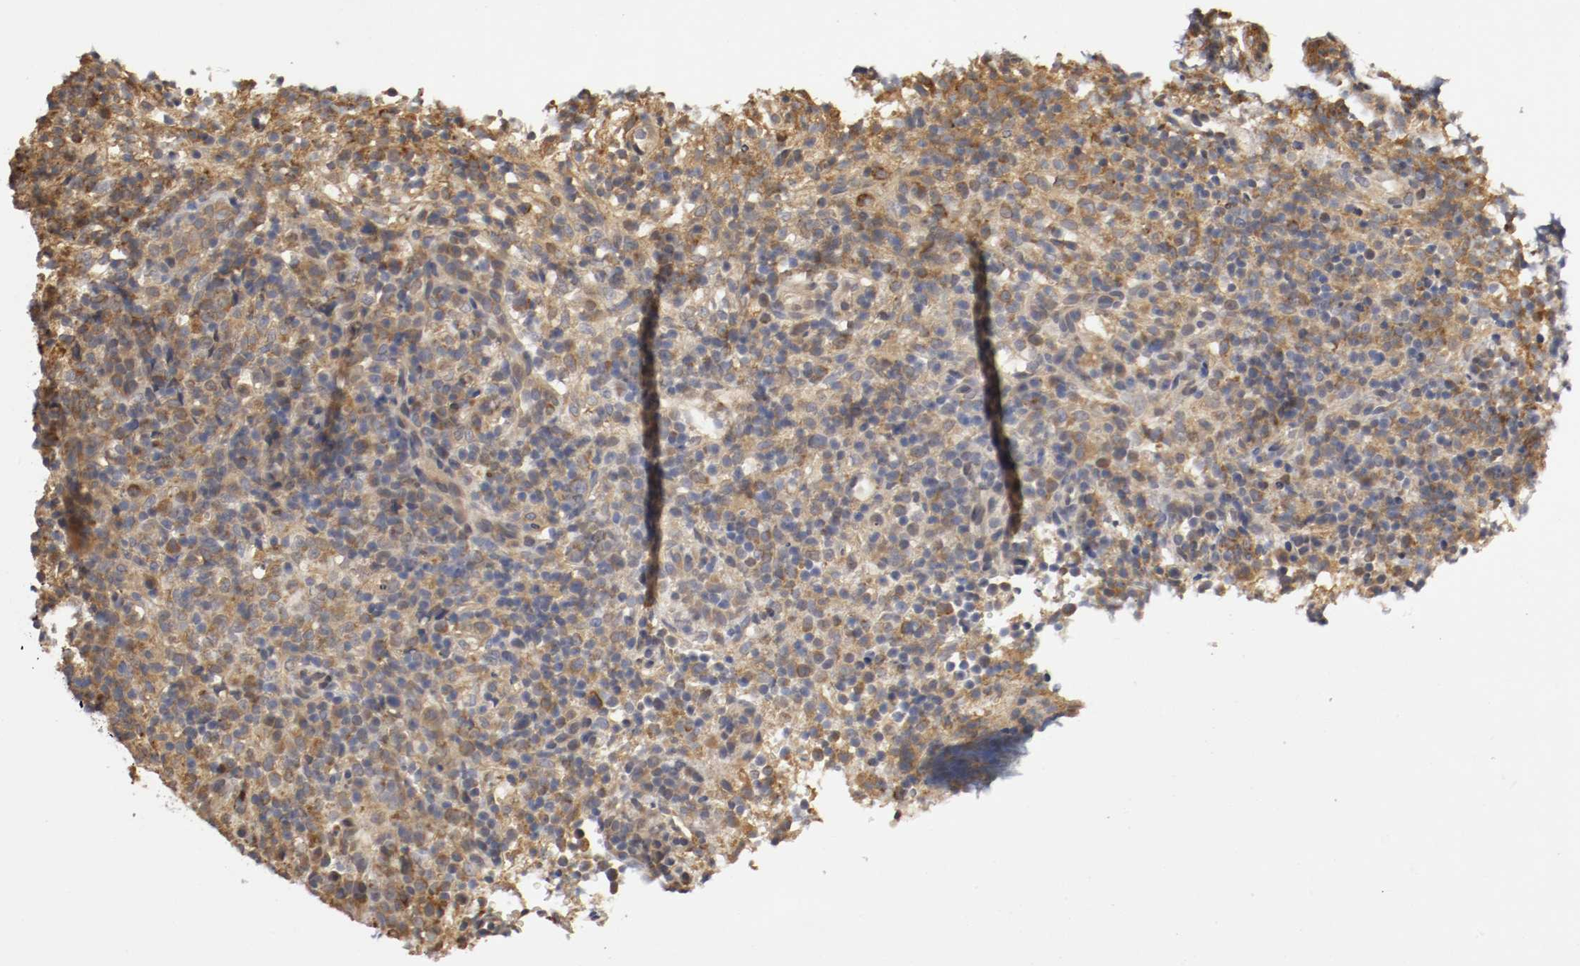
{"staining": {"intensity": "moderate", "quantity": ">75%", "location": "cytoplasmic/membranous"}, "tissue": "lymphoma", "cell_type": "Tumor cells", "image_type": "cancer", "snomed": [{"axis": "morphology", "description": "Malignant lymphoma, non-Hodgkin's type, High grade"}, {"axis": "topography", "description": "Lymph node"}], "caption": "A photomicrograph showing moderate cytoplasmic/membranous staining in approximately >75% of tumor cells in lymphoma, as visualized by brown immunohistochemical staining.", "gene": "VEZT", "patient": {"sex": "female", "age": 76}}